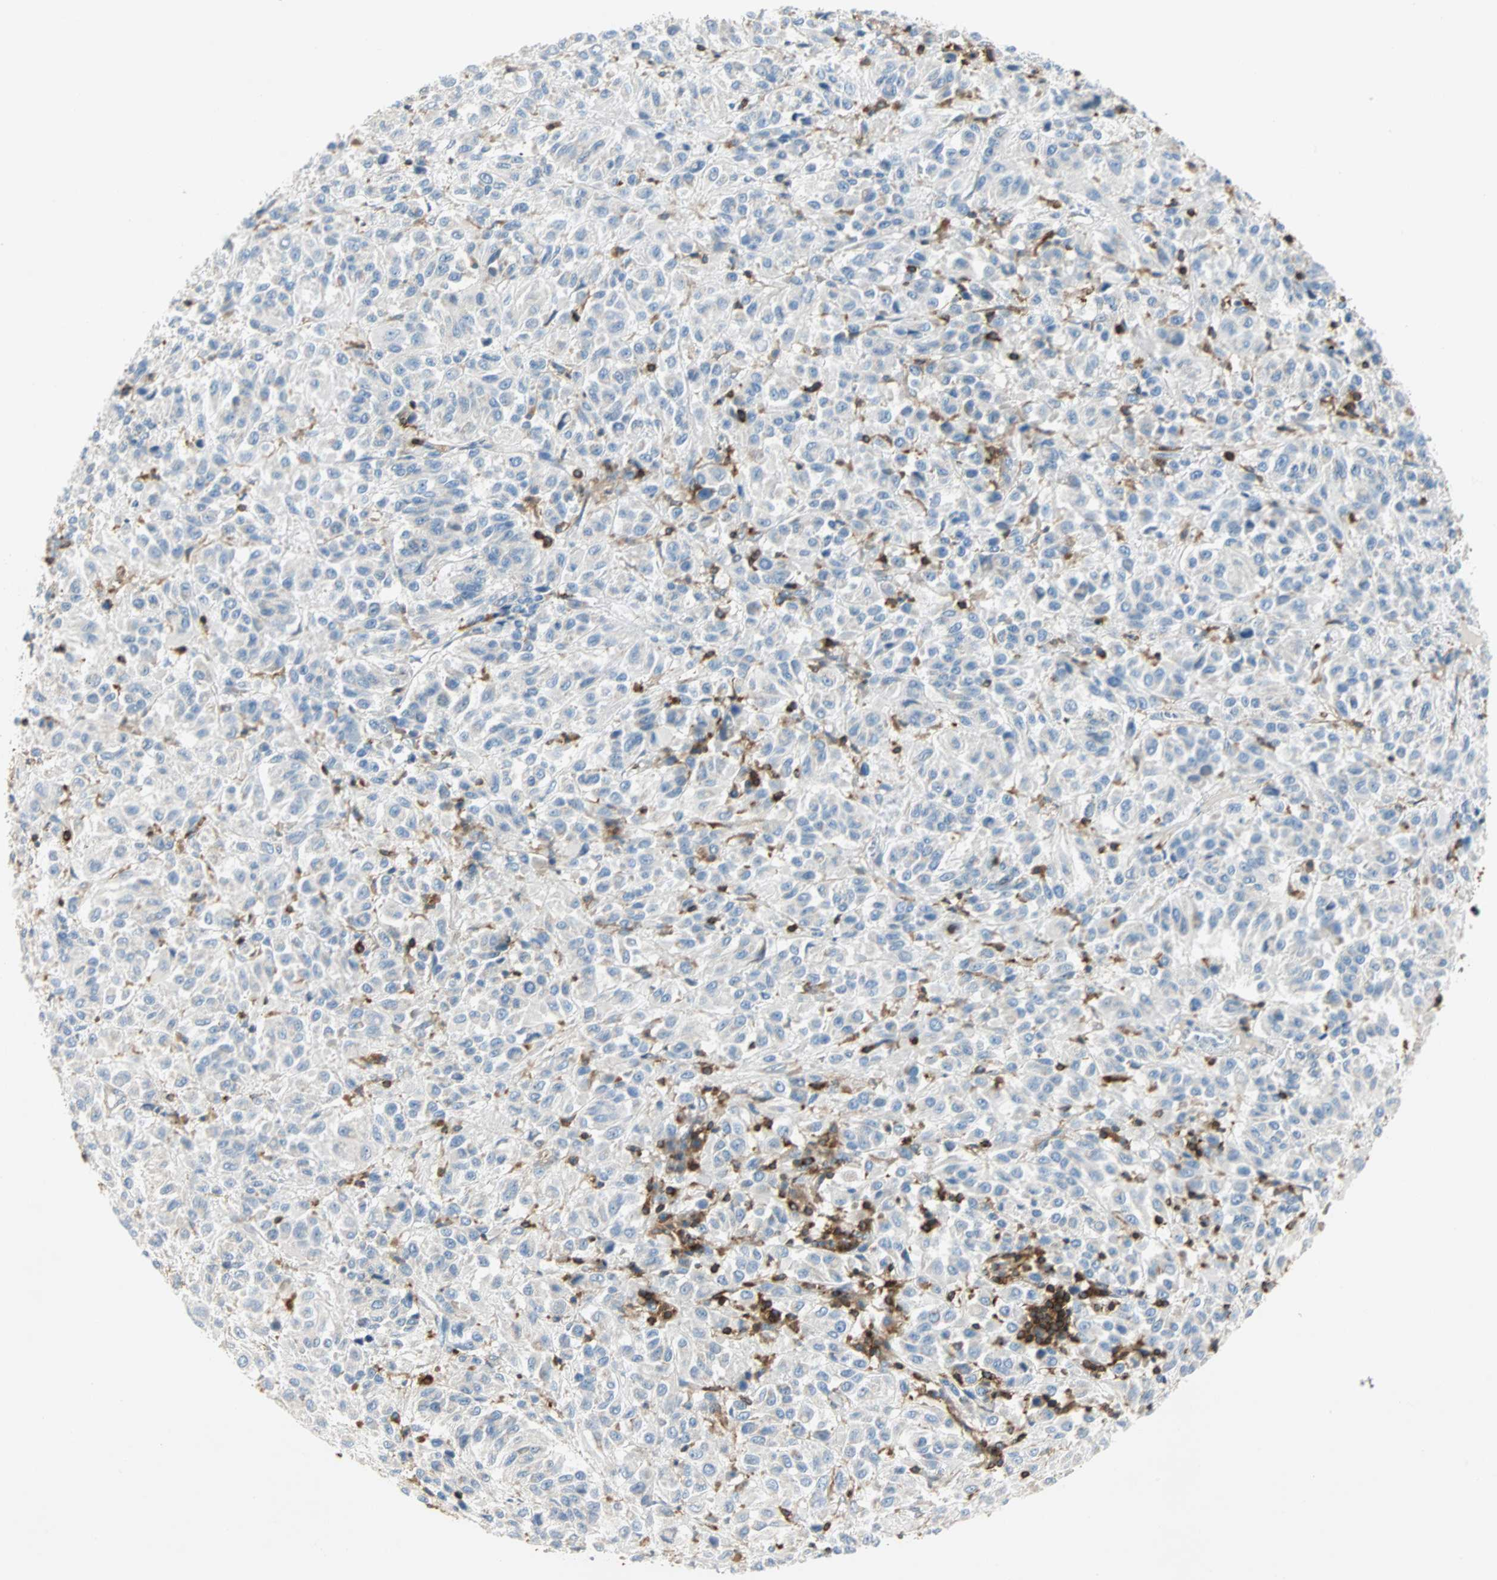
{"staining": {"intensity": "negative", "quantity": "none", "location": "none"}, "tissue": "melanoma", "cell_type": "Tumor cells", "image_type": "cancer", "snomed": [{"axis": "morphology", "description": "Malignant melanoma, Metastatic site"}, {"axis": "topography", "description": "Lung"}], "caption": "A high-resolution image shows immunohistochemistry (IHC) staining of melanoma, which exhibits no significant expression in tumor cells.", "gene": "FMNL1", "patient": {"sex": "male", "age": 64}}